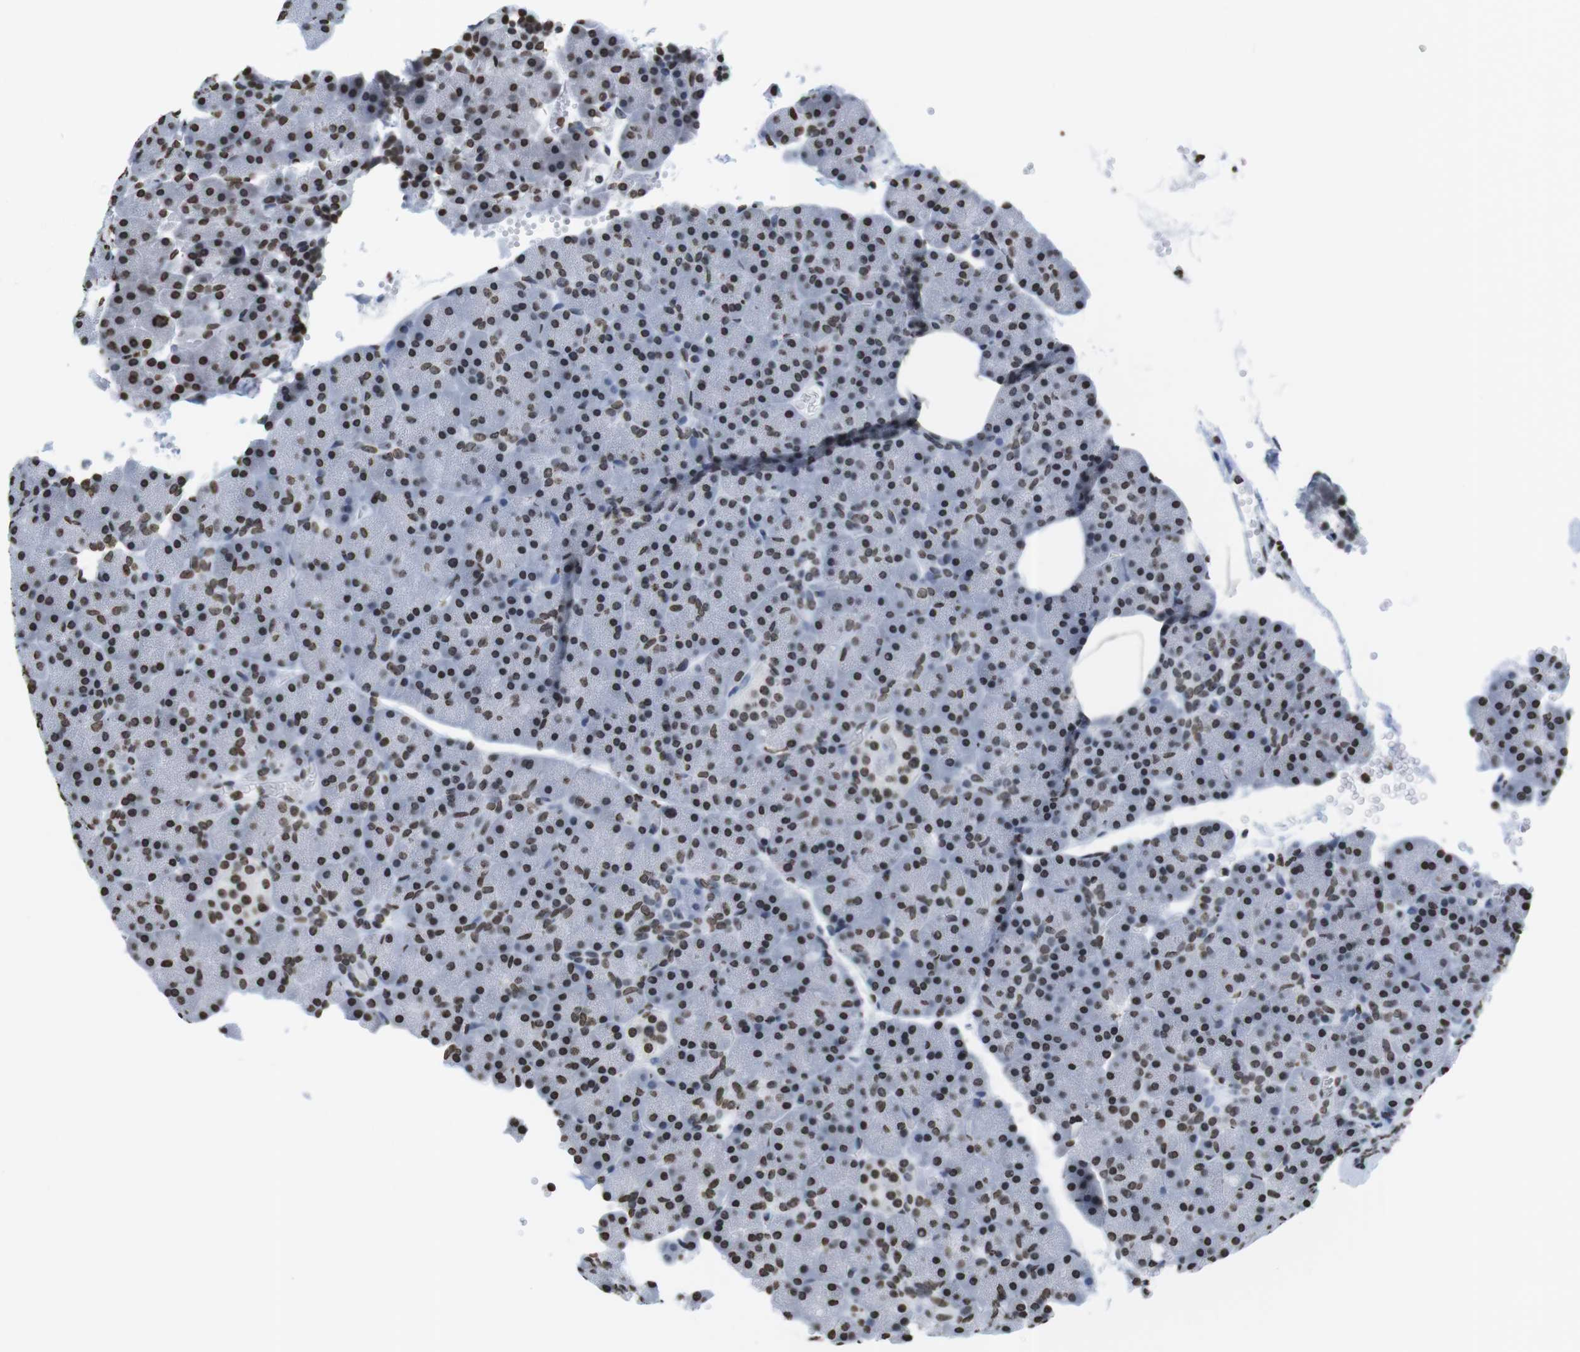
{"staining": {"intensity": "moderate", "quantity": ">75%", "location": "nuclear"}, "tissue": "pancreas", "cell_type": "Exocrine glandular cells", "image_type": "normal", "snomed": [{"axis": "morphology", "description": "Normal tissue, NOS"}, {"axis": "topography", "description": "Pancreas"}], "caption": "Immunohistochemical staining of unremarkable human pancreas reveals medium levels of moderate nuclear staining in about >75% of exocrine glandular cells. Using DAB (3,3'-diaminobenzidine) (brown) and hematoxylin (blue) stains, captured at high magnification using brightfield microscopy.", "gene": "BSX", "patient": {"sex": "female", "age": 35}}